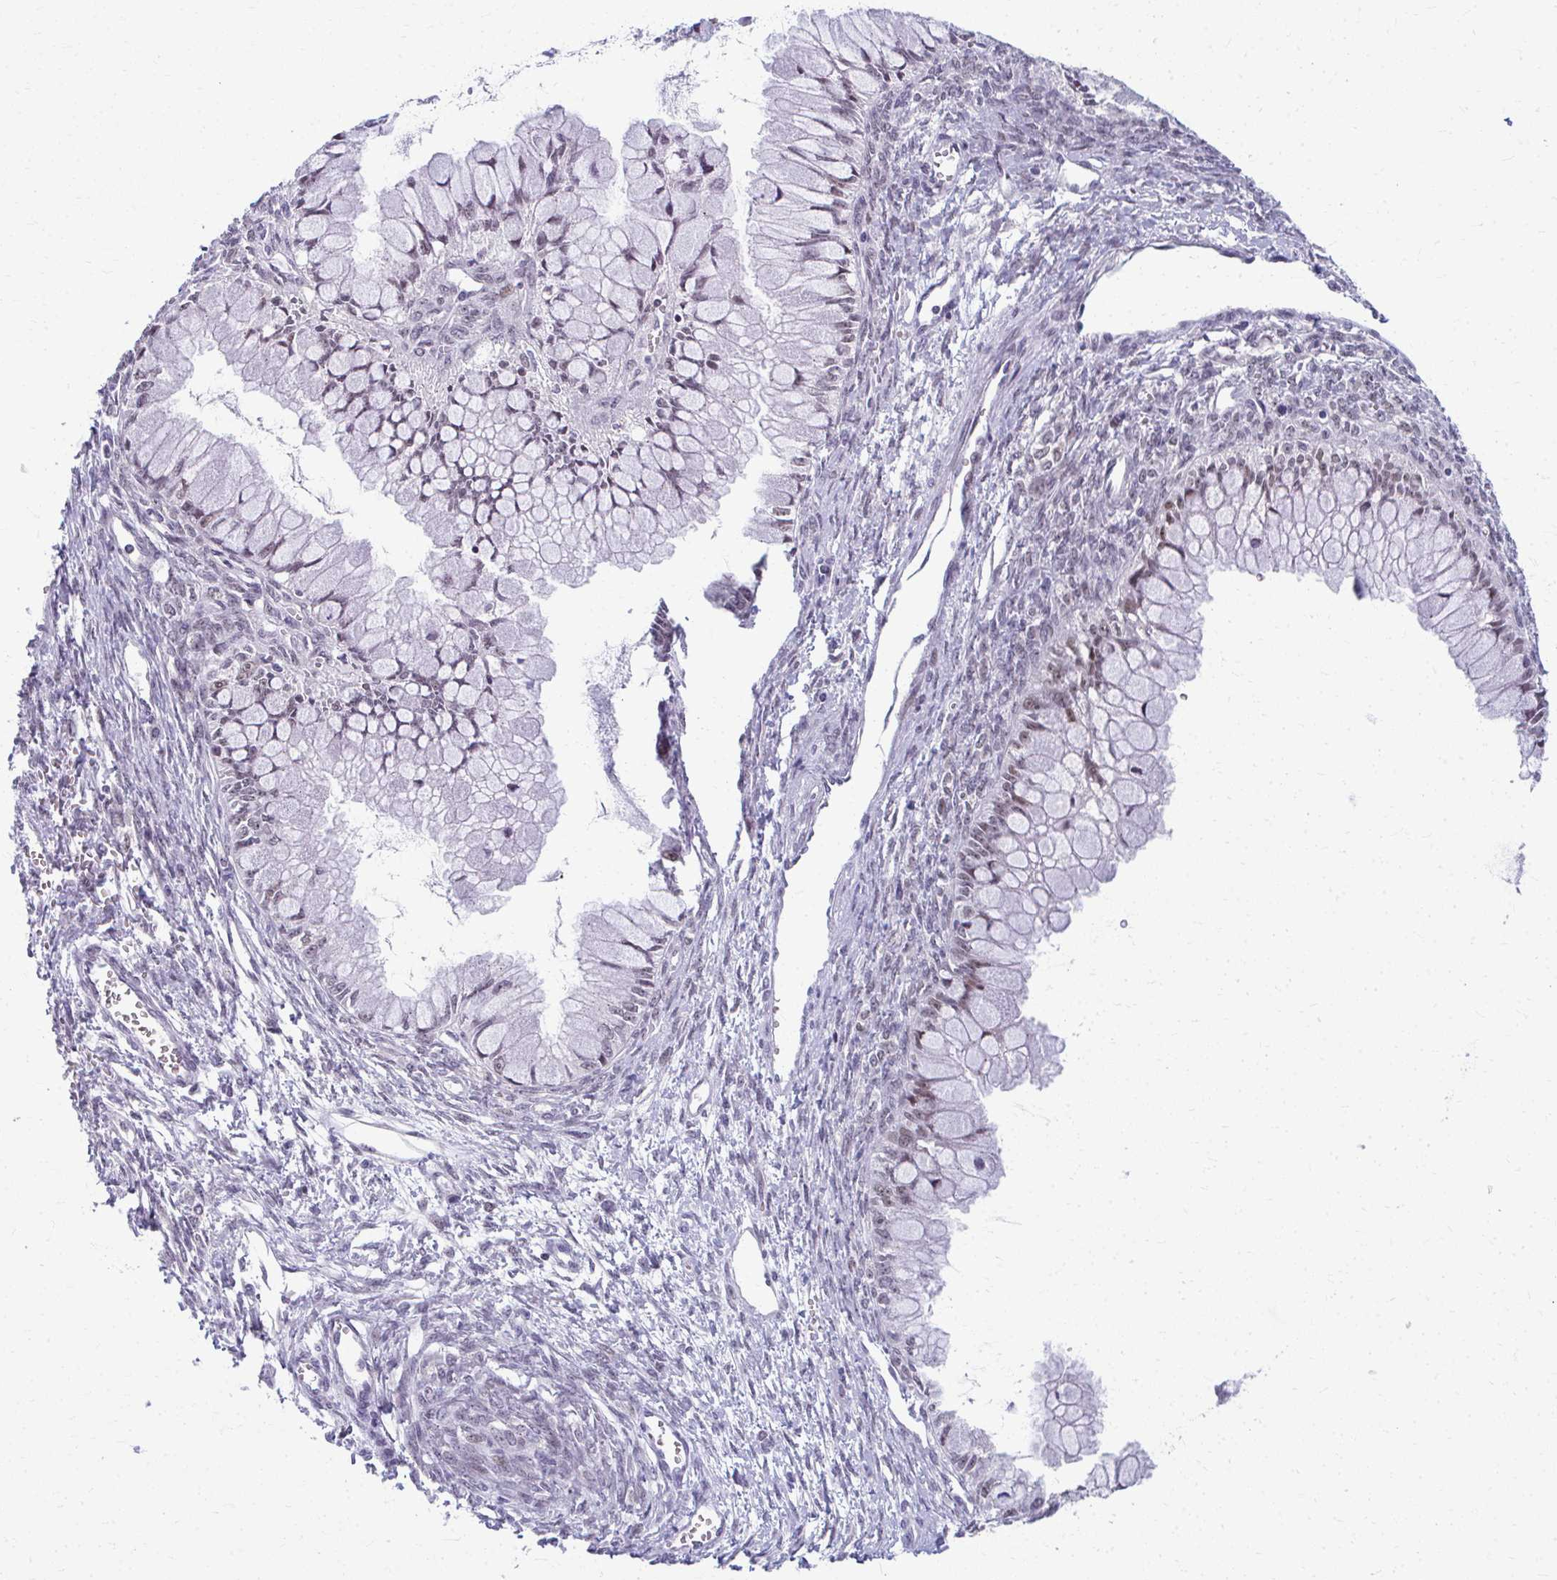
{"staining": {"intensity": "weak", "quantity": "<25%", "location": "nuclear"}, "tissue": "ovarian cancer", "cell_type": "Tumor cells", "image_type": "cancer", "snomed": [{"axis": "morphology", "description": "Cystadenocarcinoma, mucinous, NOS"}, {"axis": "topography", "description": "Ovary"}], "caption": "A photomicrograph of ovarian cancer stained for a protein displays no brown staining in tumor cells.", "gene": "MAF1", "patient": {"sex": "female", "age": 34}}